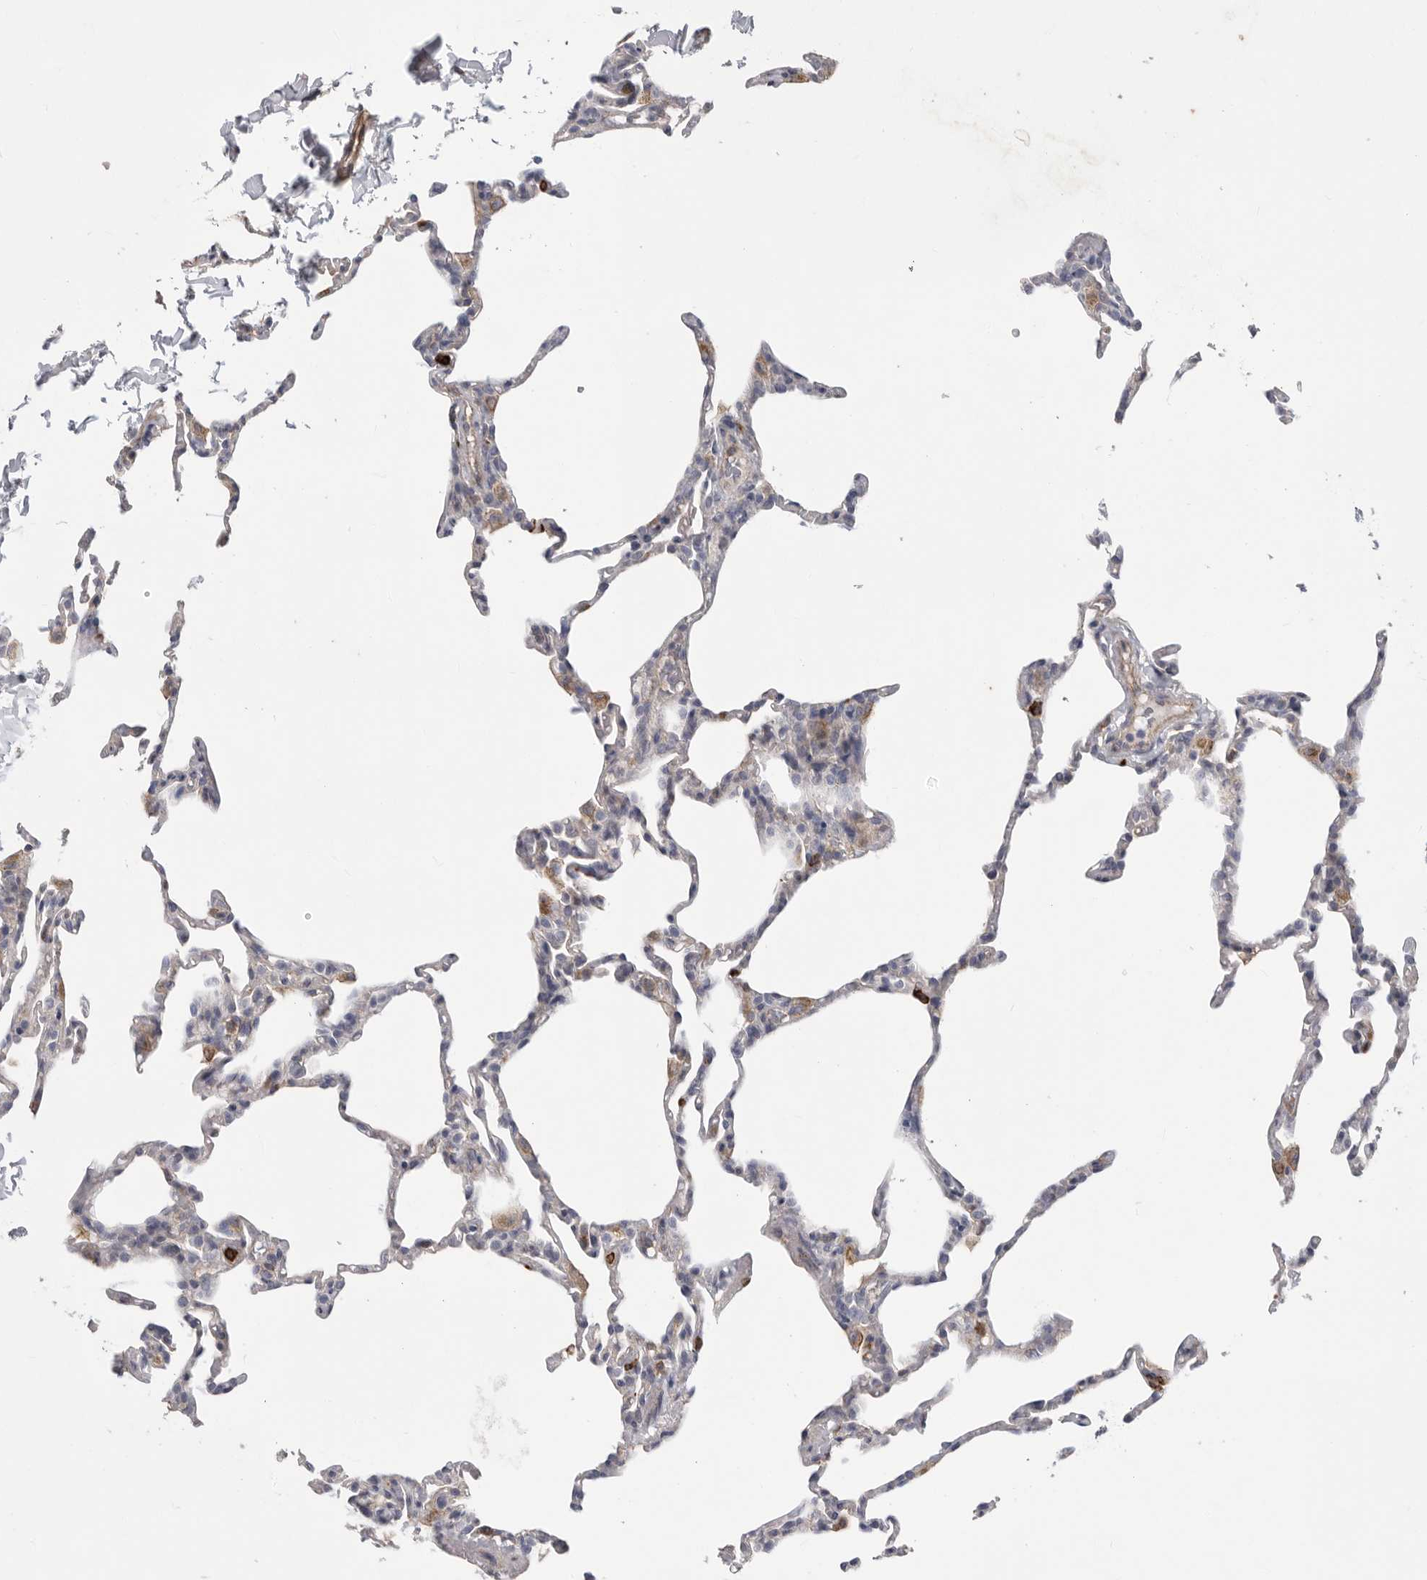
{"staining": {"intensity": "negative", "quantity": "none", "location": "none"}, "tissue": "lung", "cell_type": "Alveolar cells", "image_type": "normal", "snomed": [{"axis": "morphology", "description": "Normal tissue, NOS"}, {"axis": "topography", "description": "Lung"}], "caption": "An image of lung stained for a protein exhibits no brown staining in alveolar cells. (DAB immunohistochemistry (IHC) visualized using brightfield microscopy, high magnification).", "gene": "SIGLEC10", "patient": {"sex": "male", "age": 20}}